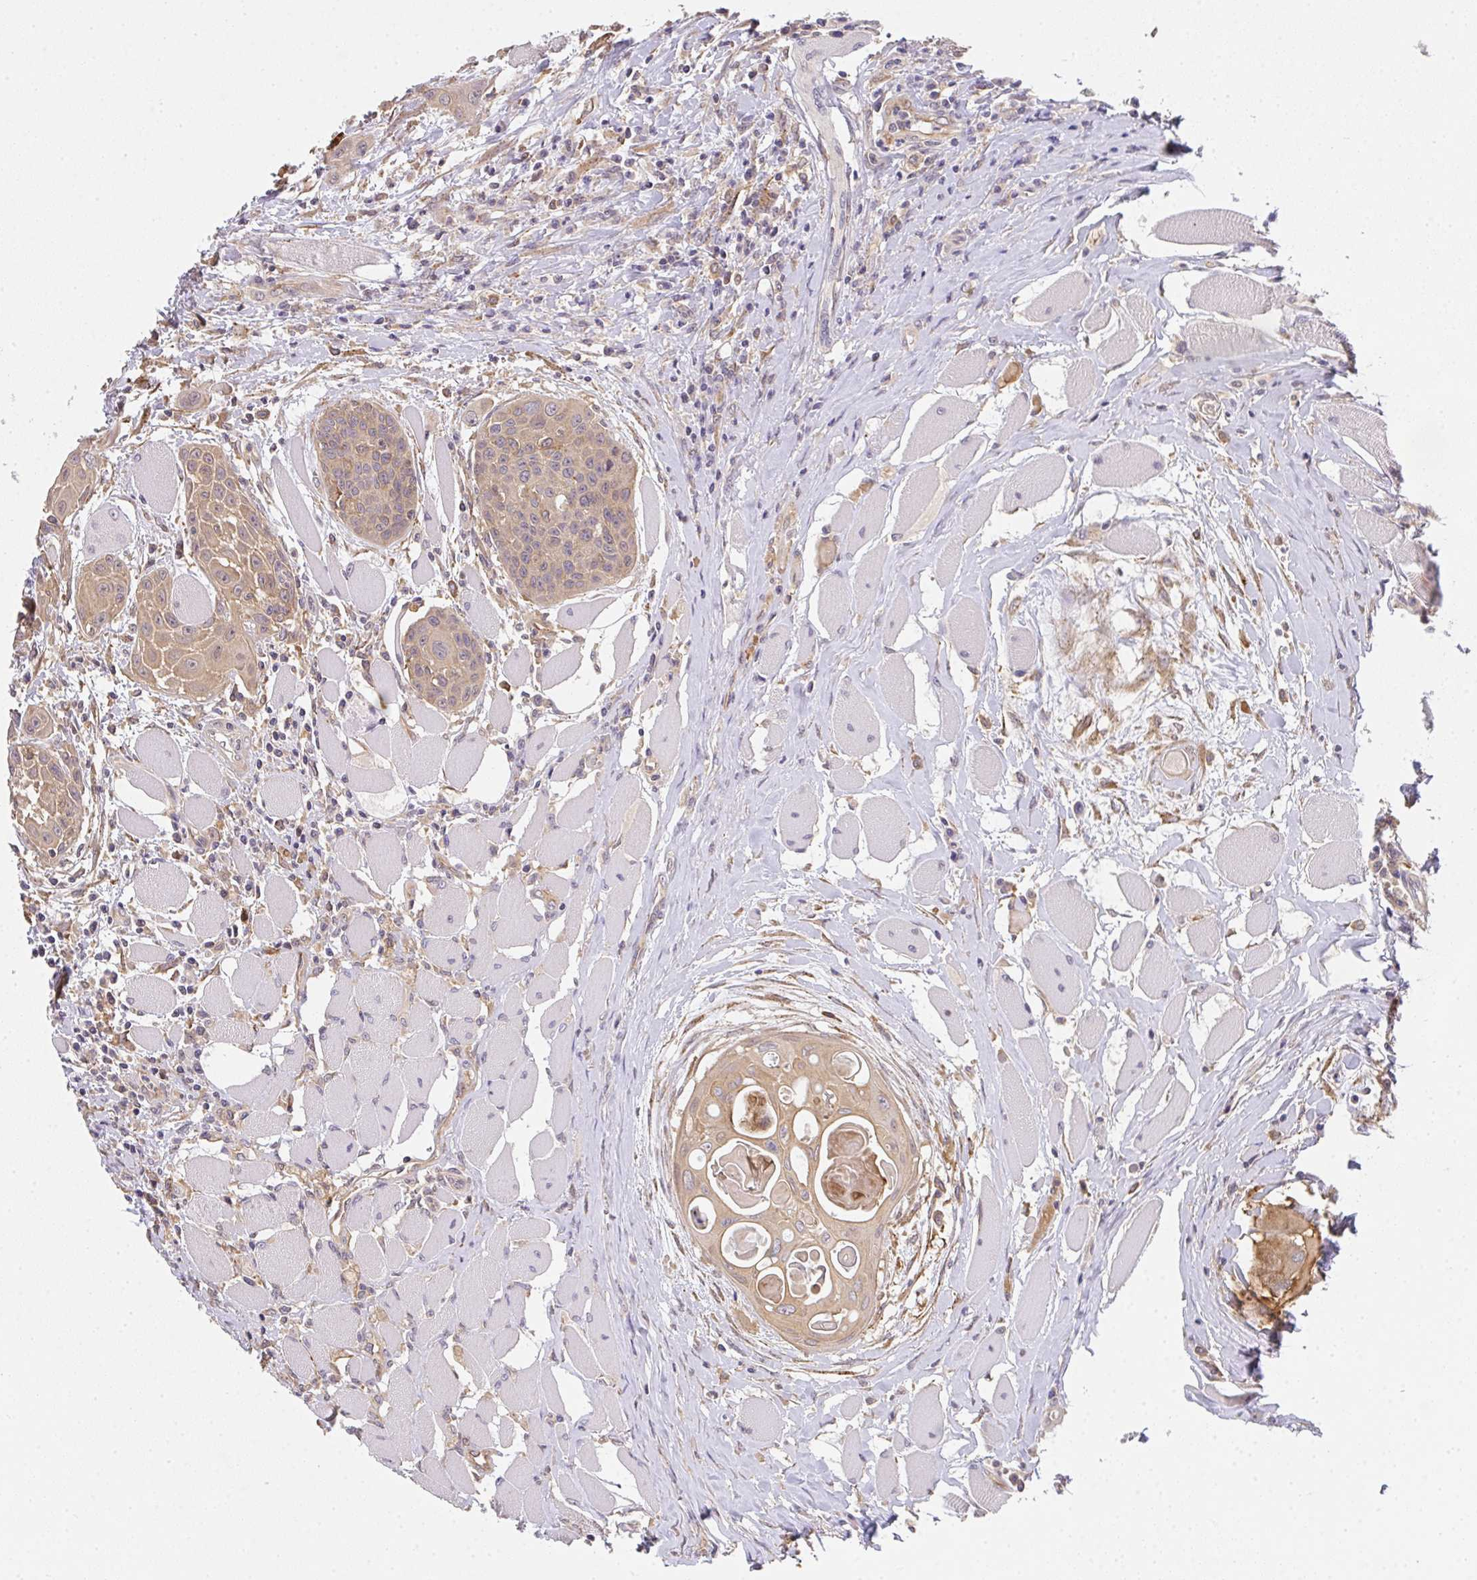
{"staining": {"intensity": "moderate", "quantity": ">75%", "location": "cytoplasmic/membranous"}, "tissue": "head and neck cancer", "cell_type": "Tumor cells", "image_type": "cancer", "snomed": [{"axis": "morphology", "description": "Squamous cell carcinoma, NOS"}, {"axis": "topography", "description": "Head-Neck"}], "caption": "Immunohistochemistry (DAB) staining of human head and neck cancer reveals moderate cytoplasmic/membranous protein positivity in approximately >75% of tumor cells.", "gene": "EEF1AKMT1", "patient": {"sex": "female", "age": 73}}